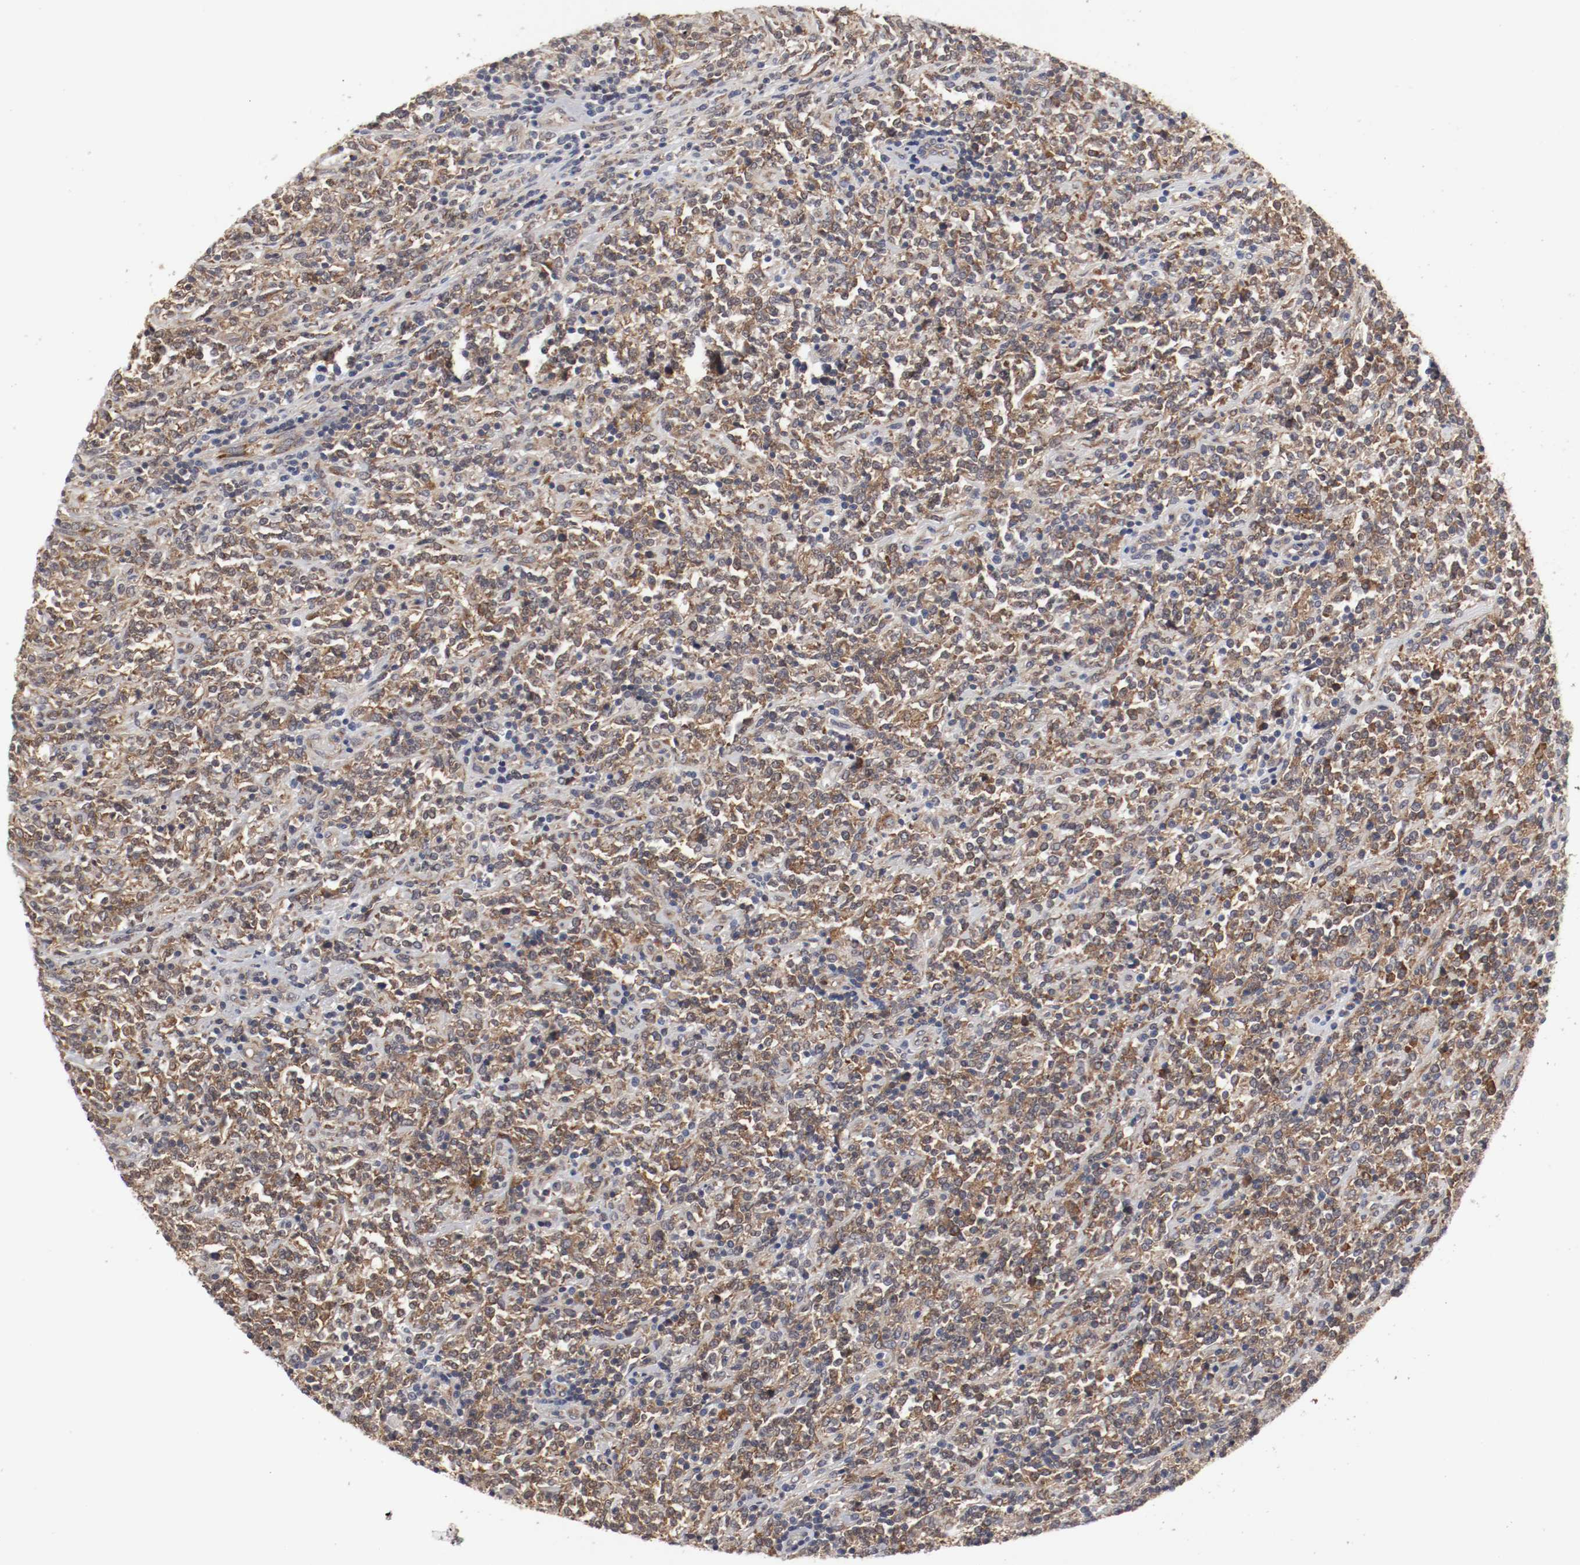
{"staining": {"intensity": "moderate", "quantity": ">75%", "location": "cytoplasmic/membranous"}, "tissue": "lymphoma", "cell_type": "Tumor cells", "image_type": "cancer", "snomed": [{"axis": "morphology", "description": "Malignant lymphoma, non-Hodgkin's type, High grade"}, {"axis": "topography", "description": "Soft tissue"}], "caption": "Immunohistochemistry of human lymphoma reveals medium levels of moderate cytoplasmic/membranous staining in about >75% of tumor cells.", "gene": "FKBP3", "patient": {"sex": "male", "age": 18}}